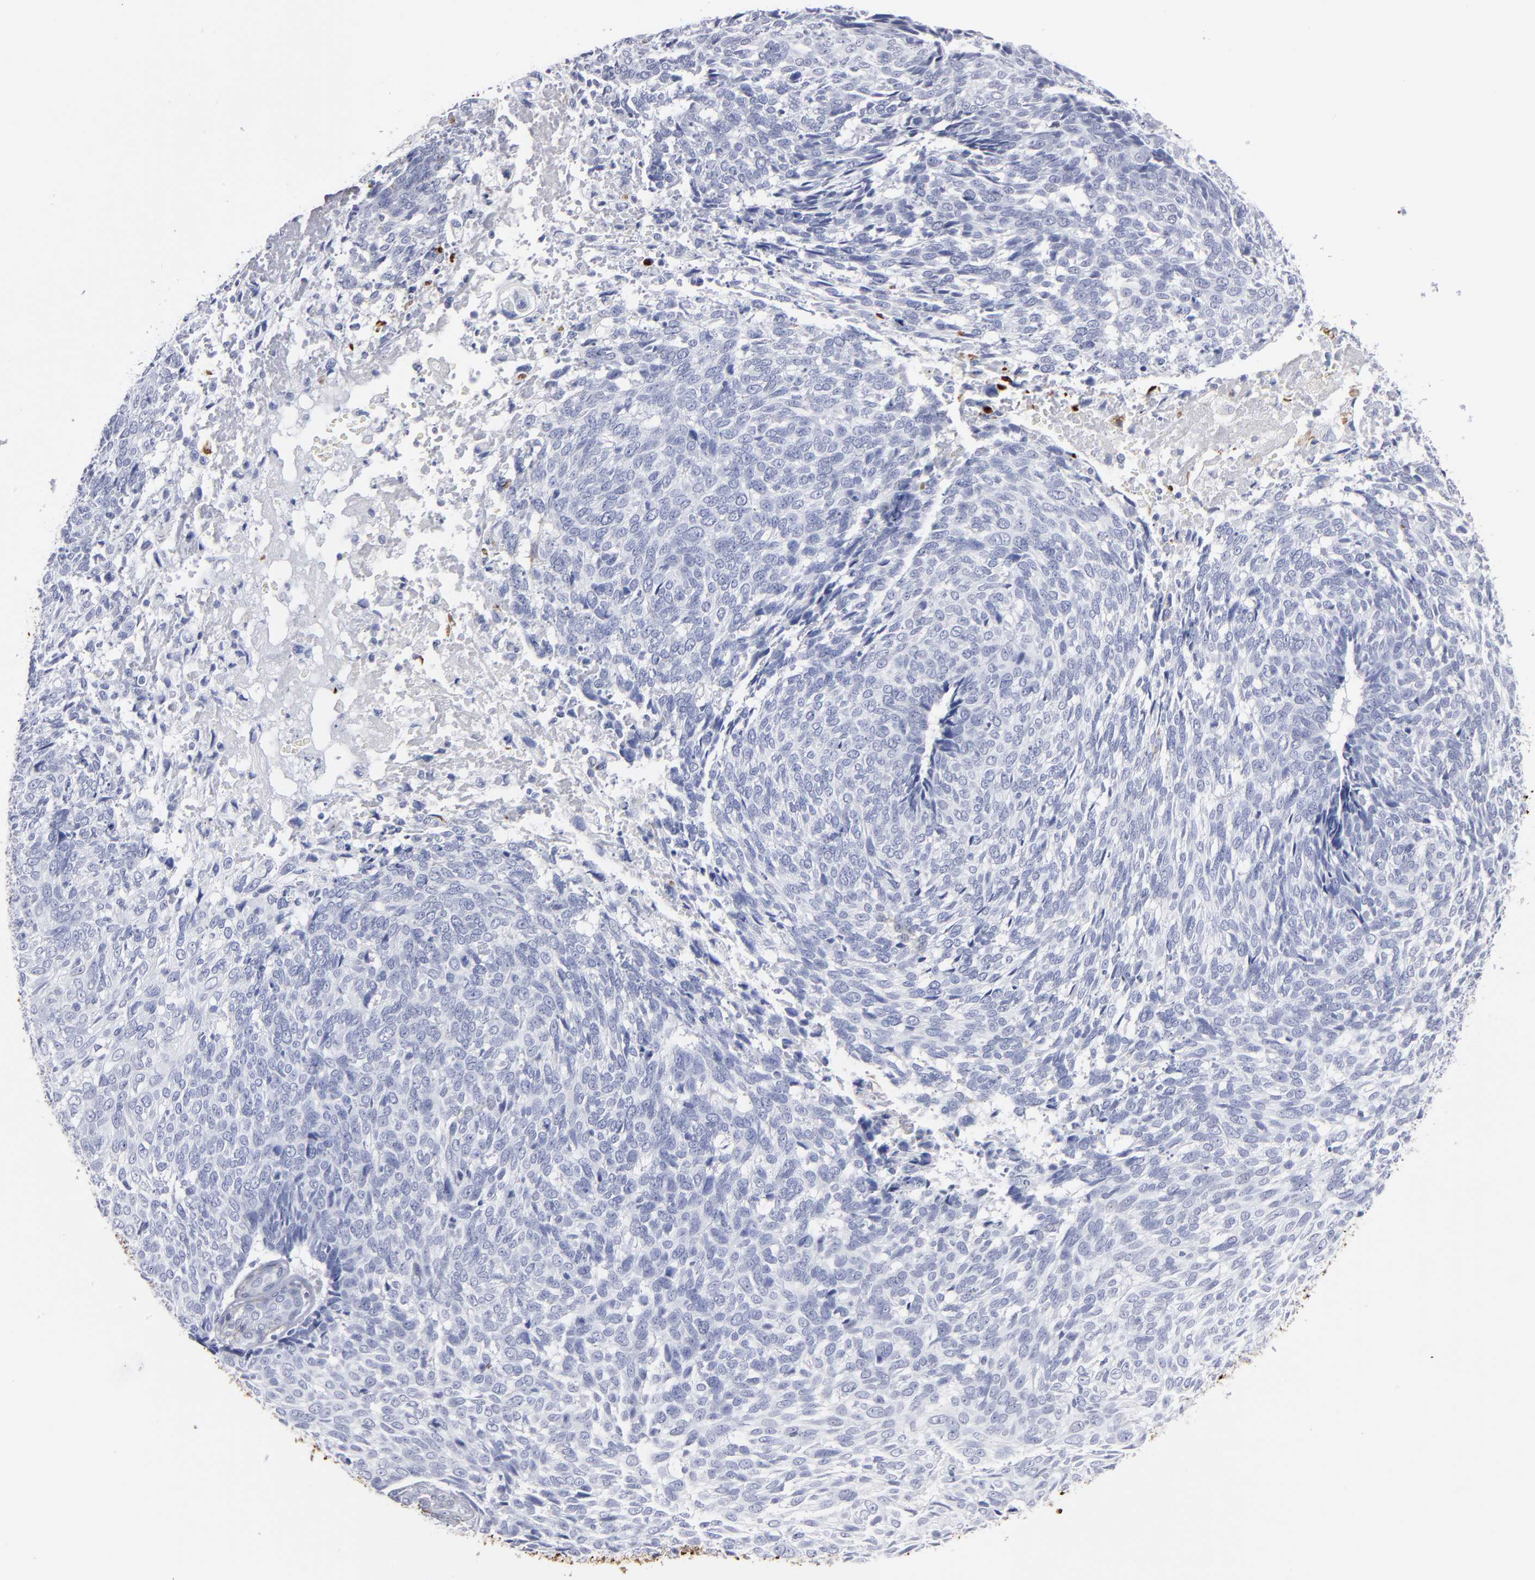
{"staining": {"intensity": "negative", "quantity": "none", "location": "none"}, "tissue": "skin cancer", "cell_type": "Tumor cells", "image_type": "cancer", "snomed": [{"axis": "morphology", "description": "Basal cell carcinoma"}, {"axis": "topography", "description": "Skin"}], "caption": "A high-resolution histopathology image shows immunohistochemistry (IHC) staining of basal cell carcinoma (skin), which exhibits no significant staining in tumor cells.", "gene": "EMILIN1", "patient": {"sex": "male", "age": 72}}